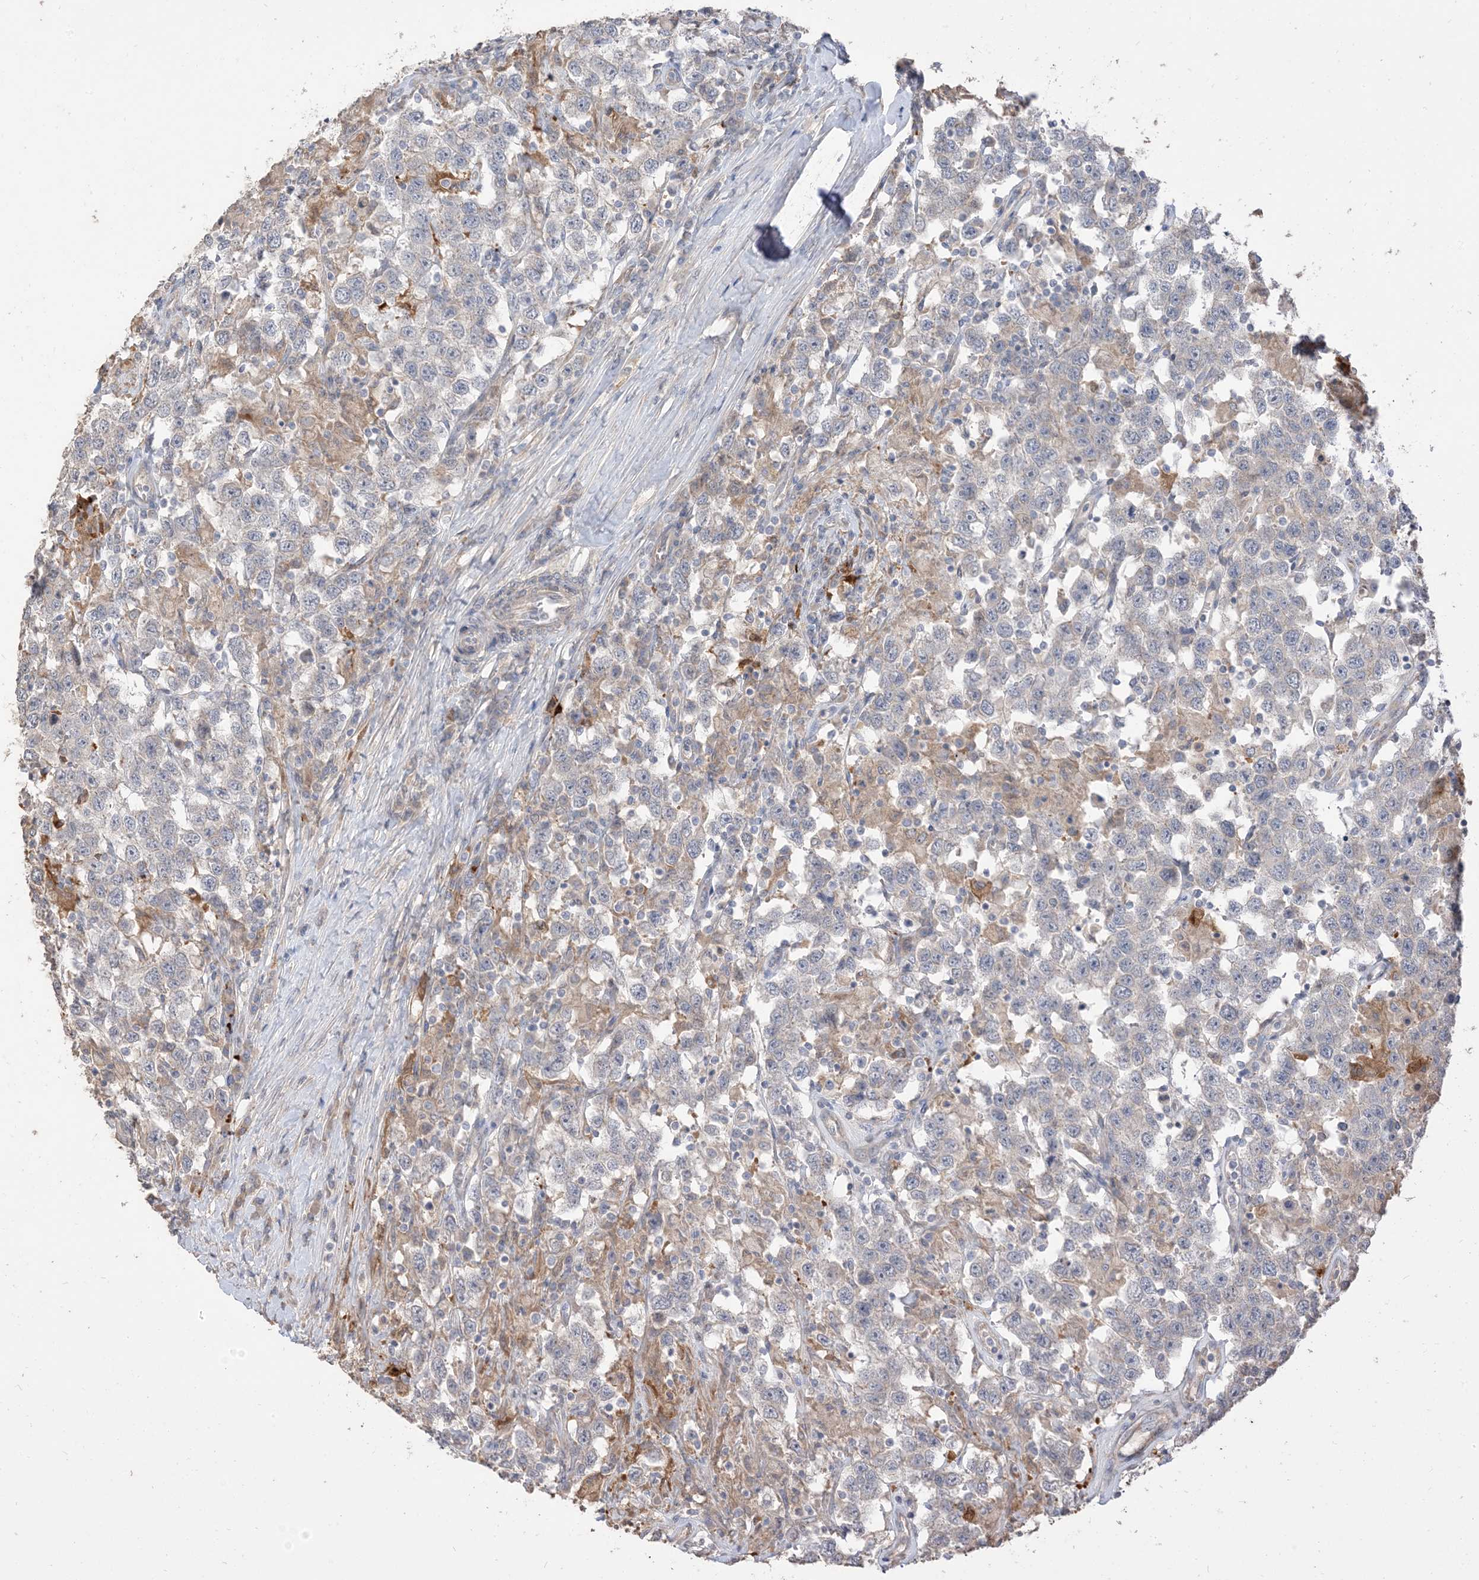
{"staining": {"intensity": "negative", "quantity": "none", "location": "none"}, "tissue": "testis cancer", "cell_type": "Tumor cells", "image_type": "cancer", "snomed": [{"axis": "morphology", "description": "Seminoma, NOS"}, {"axis": "topography", "description": "Testis"}], "caption": "Testis cancer (seminoma) was stained to show a protein in brown. There is no significant staining in tumor cells.", "gene": "RNF175", "patient": {"sex": "male", "age": 41}}